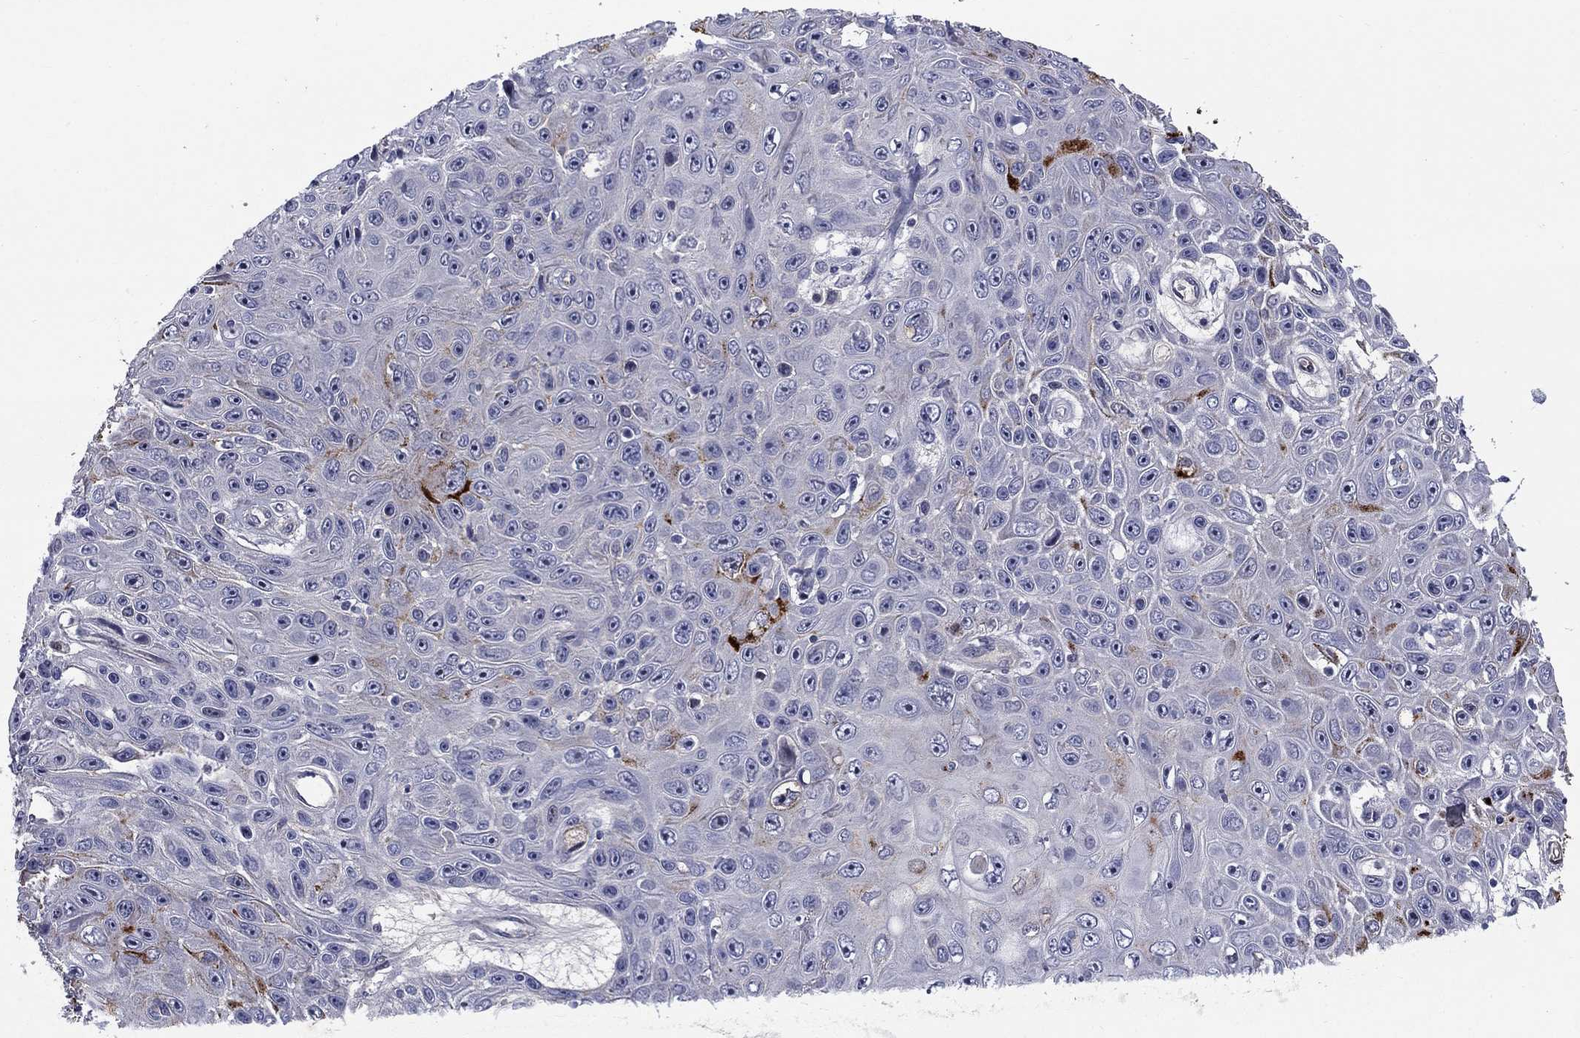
{"staining": {"intensity": "strong", "quantity": "<25%", "location": "cytoplasmic/membranous"}, "tissue": "skin cancer", "cell_type": "Tumor cells", "image_type": "cancer", "snomed": [{"axis": "morphology", "description": "Squamous cell carcinoma, NOS"}, {"axis": "topography", "description": "Skin"}], "caption": "Human skin cancer (squamous cell carcinoma) stained for a protein (brown) shows strong cytoplasmic/membranous positive staining in about <25% of tumor cells.", "gene": "SLC1A1", "patient": {"sex": "male", "age": 82}}